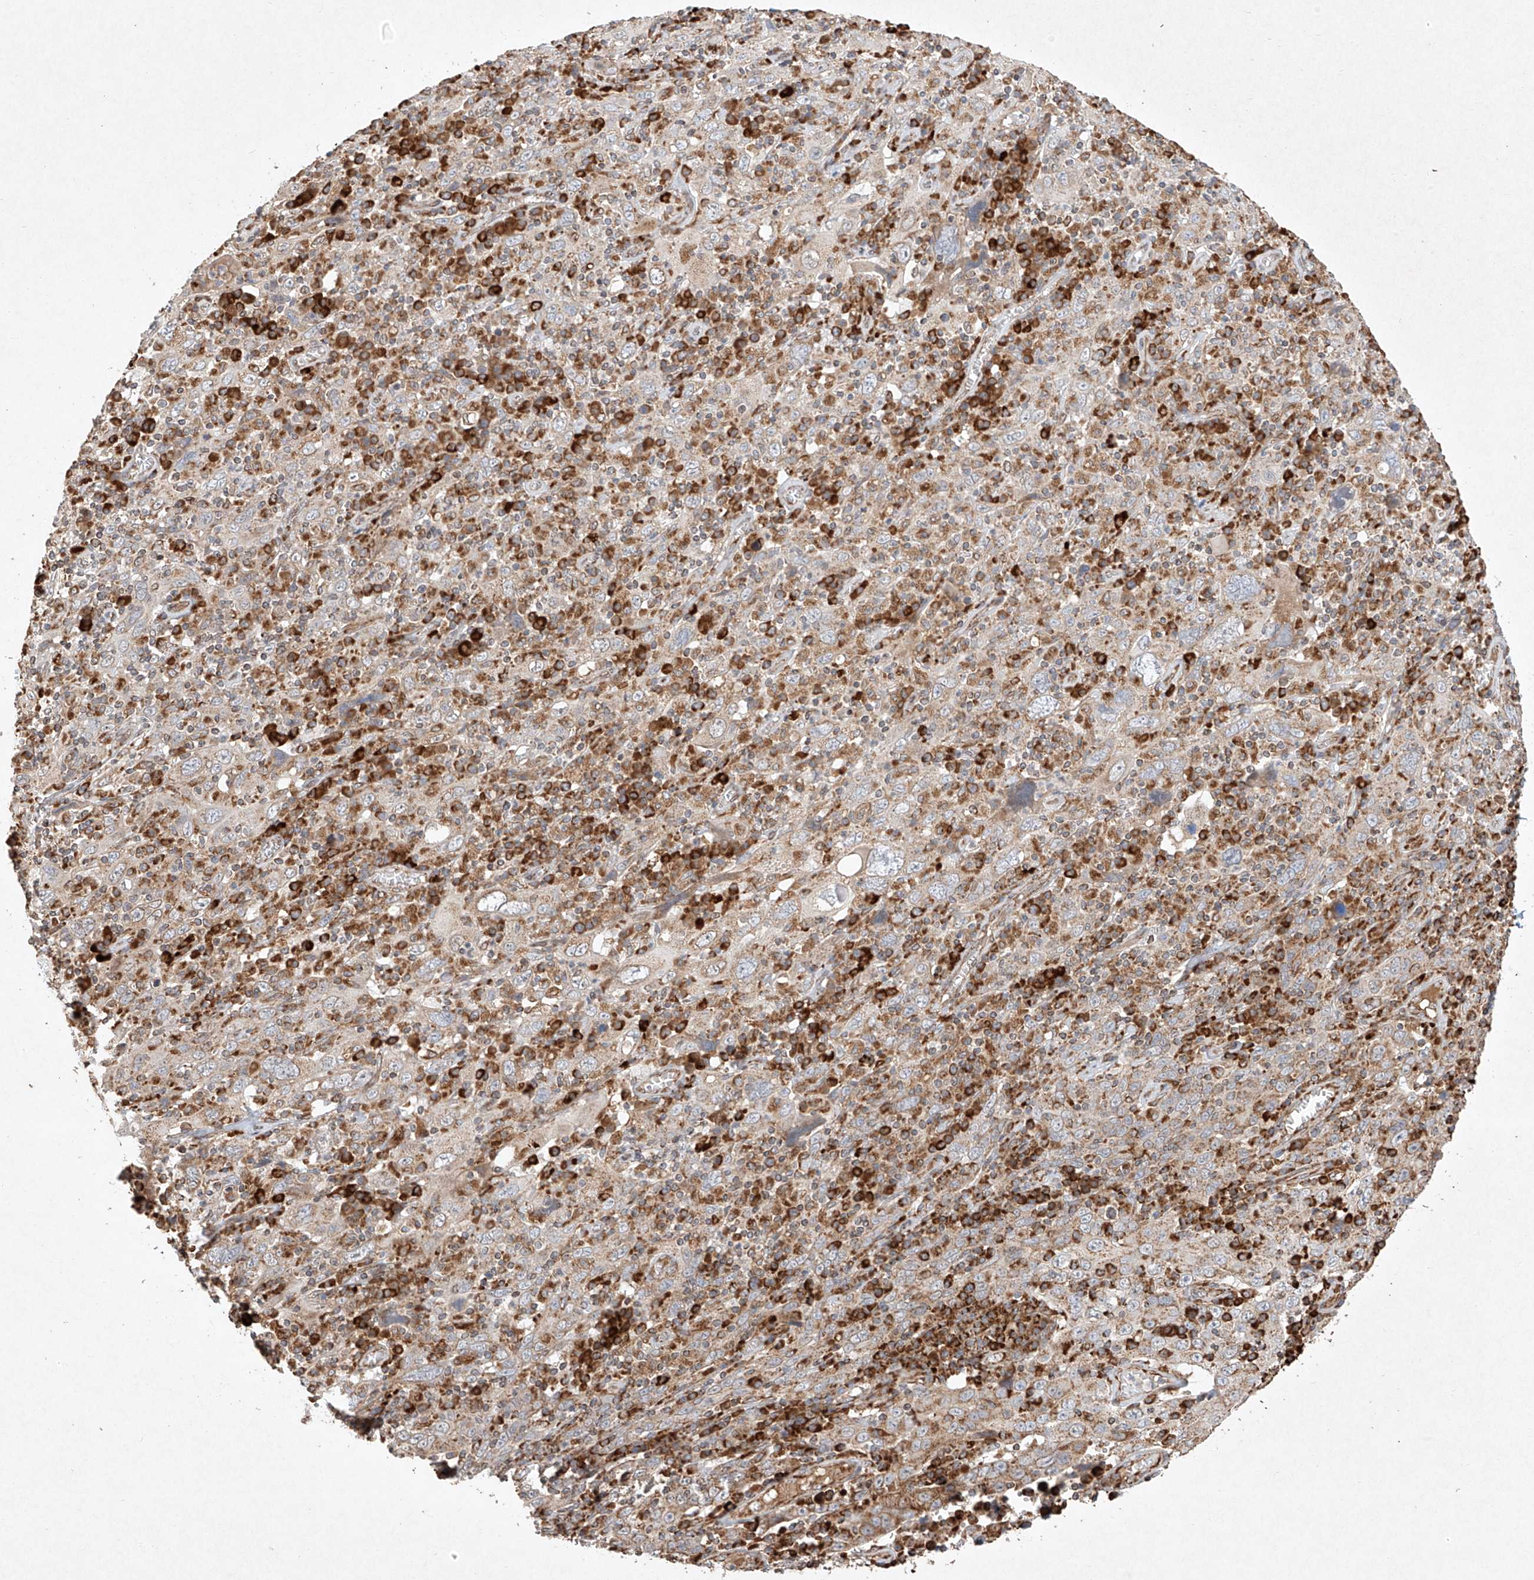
{"staining": {"intensity": "weak", "quantity": ">75%", "location": "cytoplasmic/membranous"}, "tissue": "cervical cancer", "cell_type": "Tumor cells", "image_type": "cancer", "snomed": [{"axis": "morphology", "description": "Squamous cell carcinoma, NOS"}, {"axis": "topography", "description": "Cervix"}], "caption": "This micrograph displays cervical cancer (squamous cell carcinoma) stained with IHC to label a protein in brown. The cytoplasmic/membranous of tumor cells show weak positivity for the protein. Nuclei are counter-stained blue.", "gene": "SEMA3B", "patient": {"sex": "female", "age": 46}}